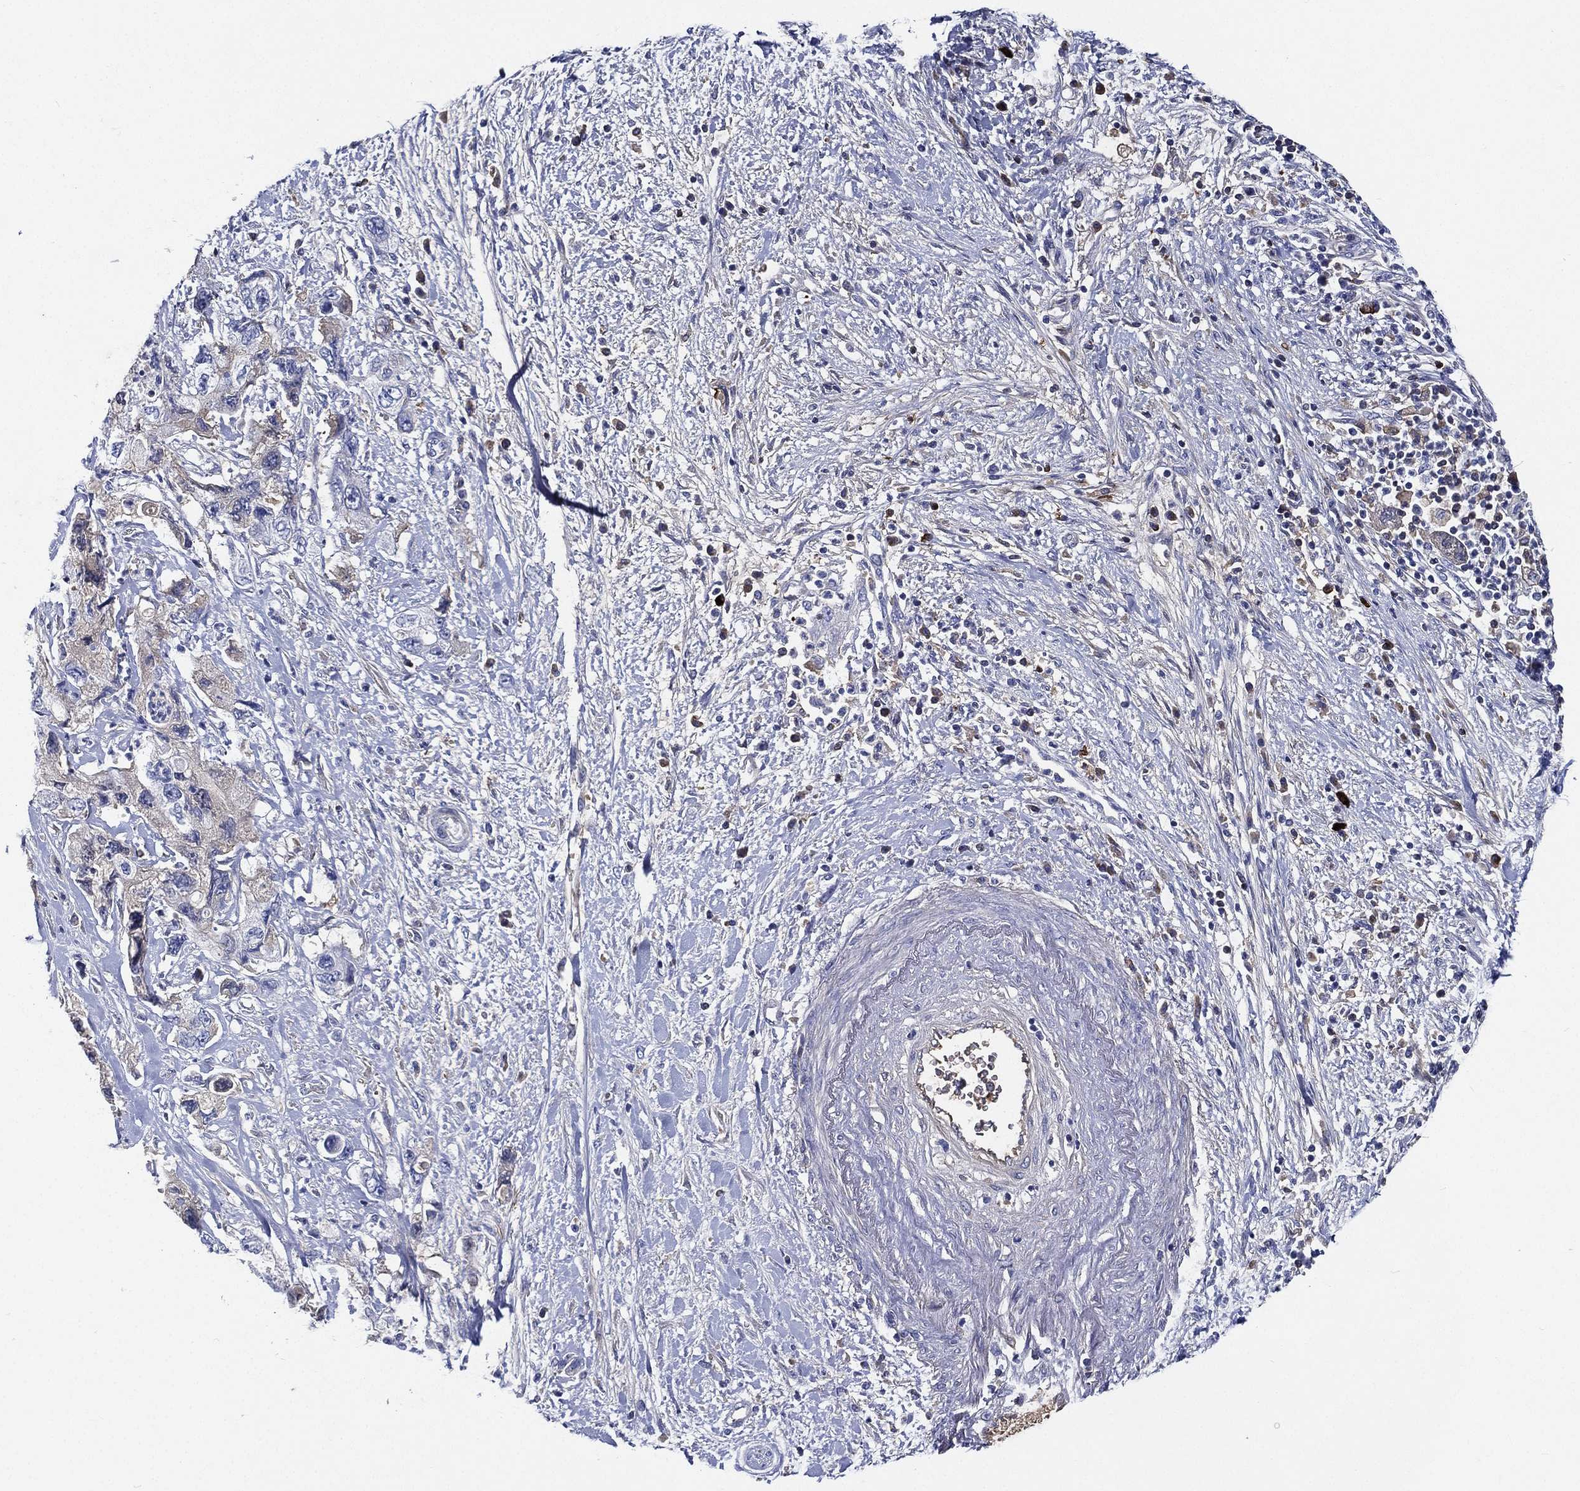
{"staining": {"intensity": "negative", "quantity": "none", "location": "none"}, "tissue": "pancreatic cancer", "cell_type": "Tumor cells", "image_type": "cancer", "snomed": [{"axis": "morphology", "description": "Adenocarcinoma, NOS"}, {"axis": "topography", "description": "Pancreas"}], "caption": "This is an IHC image of pancreatic cancer. There is no positivity in tumor cells.", "gene": "TMPRSS11D", "patient": {"sex": "female", "age": 73}}